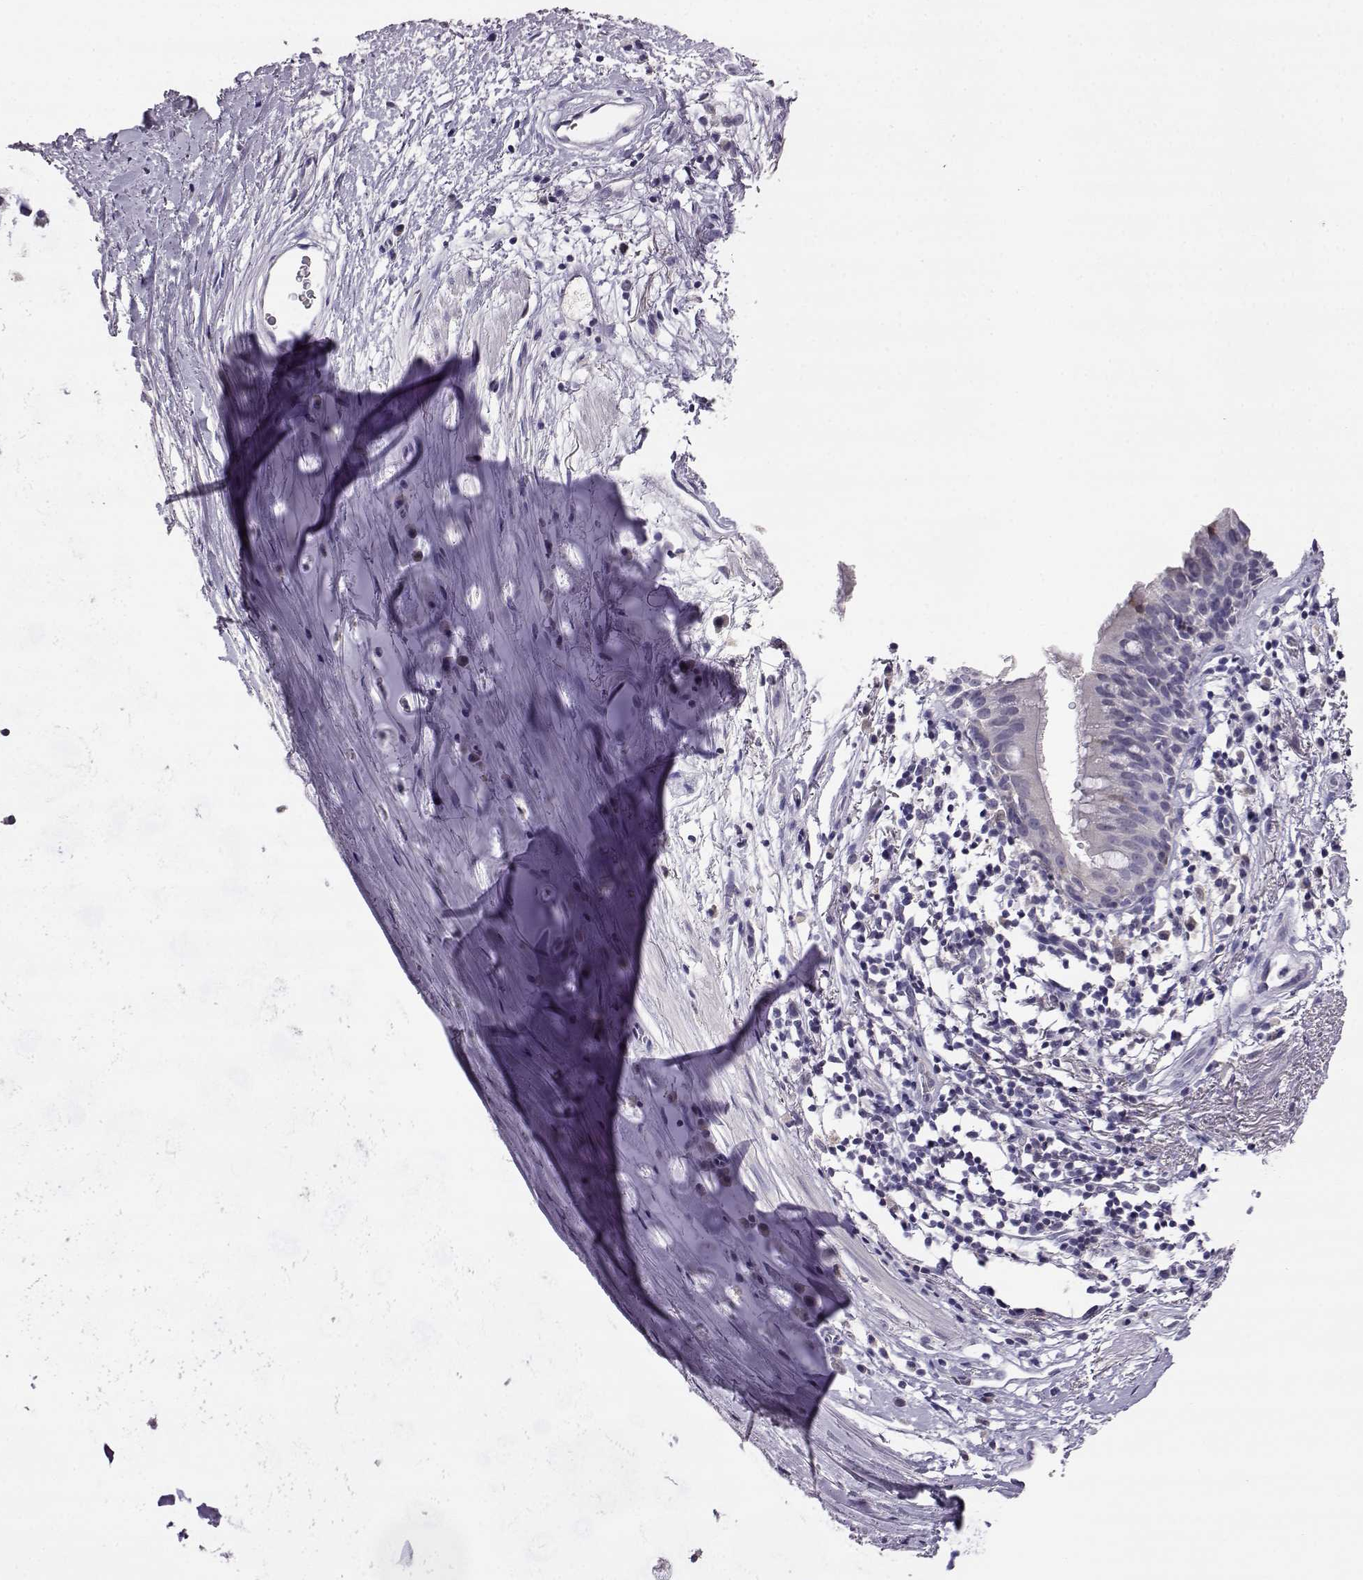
{"staining": {"intensity": "negative", "quantity": "none", "location": "none"}, "tissue": "bronchus", "cell_type": "Respiratory epithelial cells", "image_type": "normal", "snomed": [{"axis": "morphology", "description": "Normal tissue, NOS"}, {"axis": "topography", "description": "Cartilage tissue"}, {"axis": "topography", "description": "Bronchus"}], "caption": "High magnification brightfield microscopy of benign bronchus stained with DAB (3,3'-diaminobenzidine) (brown) and counterstained with hematoxylin (blue): respiratory epithelial cells show no significant expression.", "gene": "AKR1B1", "patient": {"sex": "male", "age": 58}}